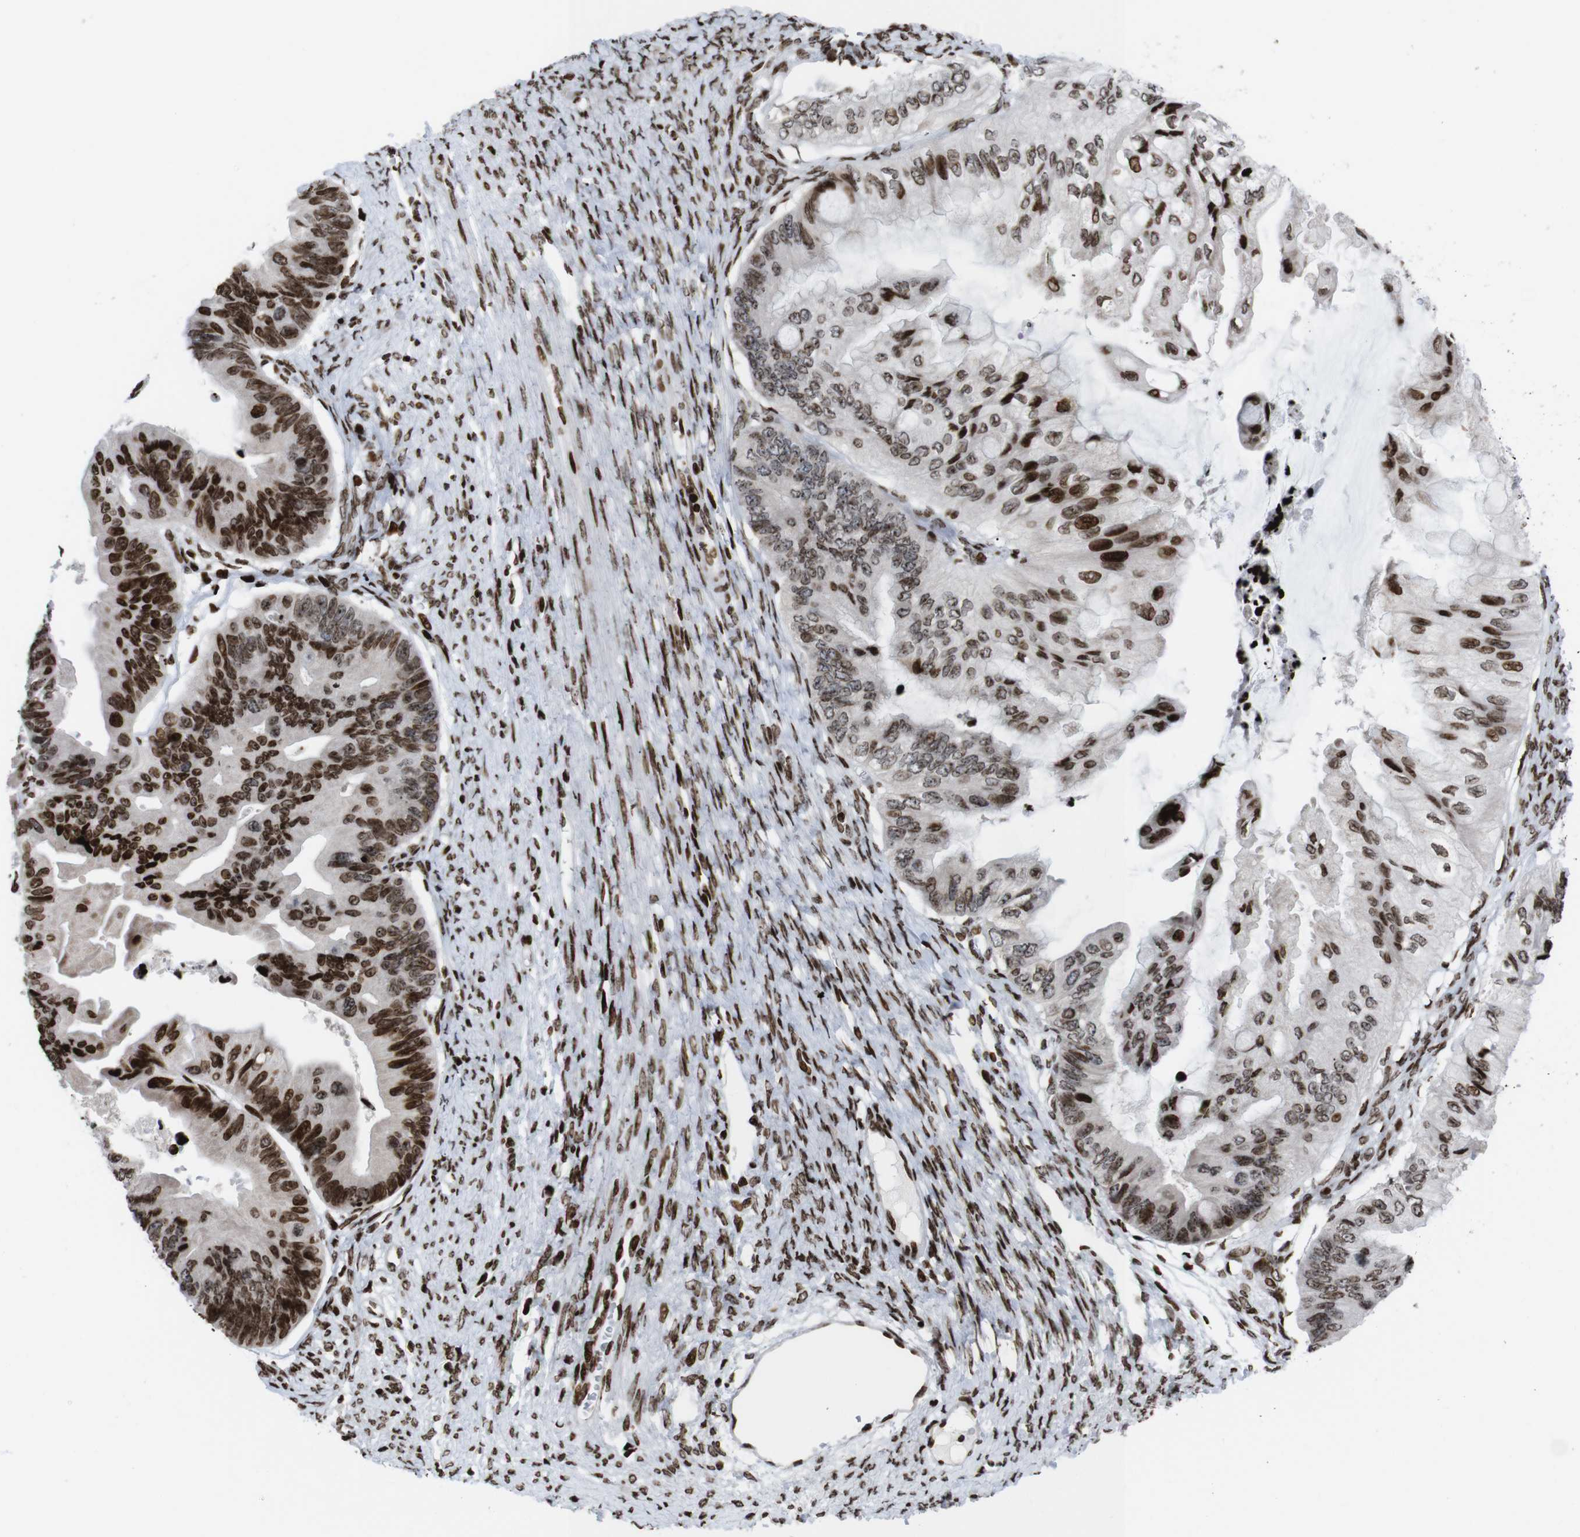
{"staining": {"intensity": "strong", "quantity": ">75%", "location": "cytoplasmic/membranous,nuclear"}, "tissue": "ovarian cancer", "cell_type": "Tumor cells", "image_type": "cancer", "snomed": [{"axis": "morphology", "description": "Cystadenocarcinoma, mucinous, NOS"}, {"axis": "topography", "description": "Ovary"}], "caption": "Mucinous cystadenocarcinoma (ovarian) stained with a brown dye exhibits strong cytoplasmic/membranous and nuclear positive positivity in about >75% of tumor cells.", "gene": "H1-4", "patient": {"sex": "female", "age": 61}}